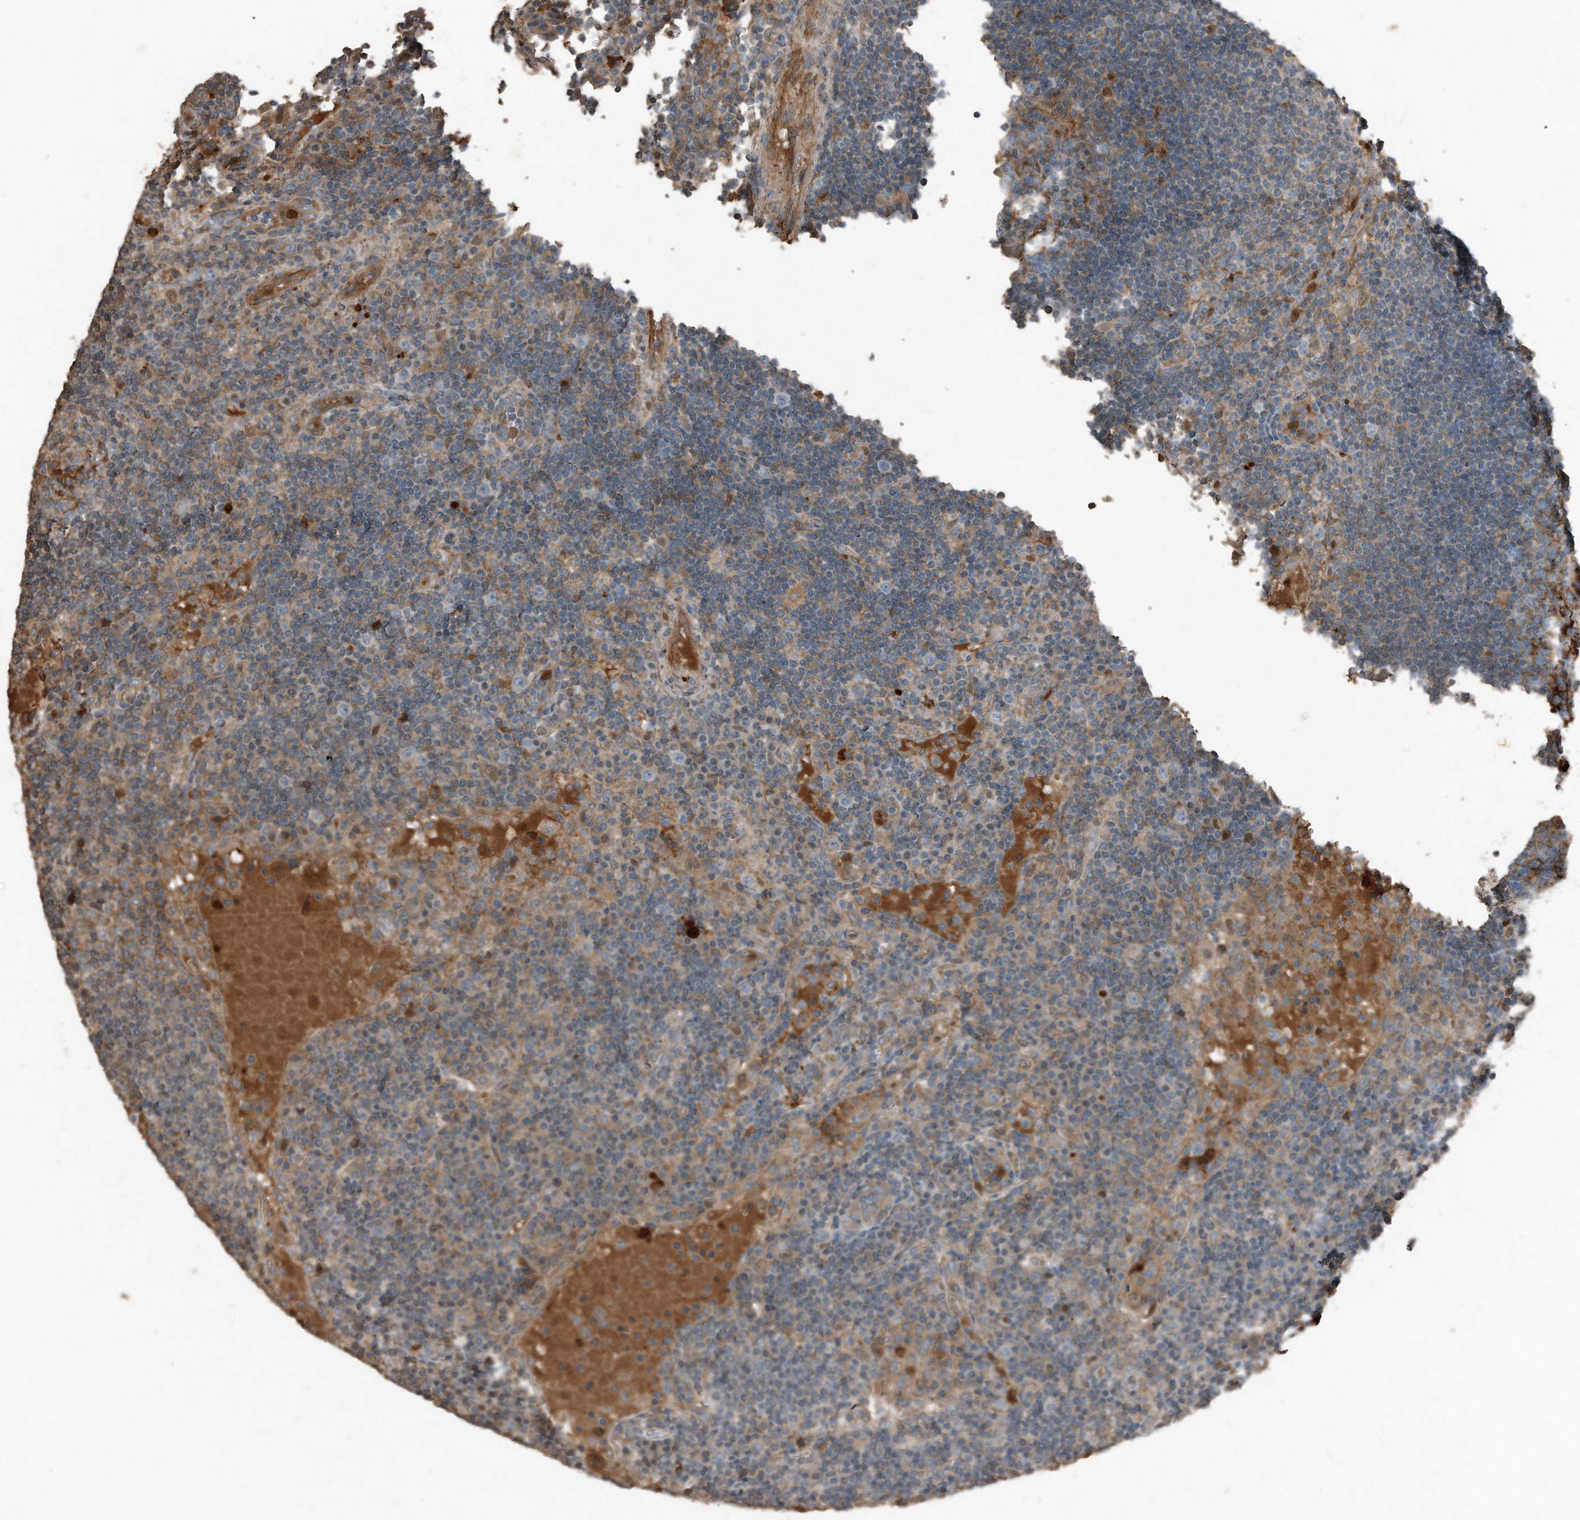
{"staining": {"intensity": "moderate", "quantity": "<25%", "location": "cytoplasmic/membranous"}, "tissue": "lymph node", "cell_type": "Germinal center cells", "image_type": "normal", "snomed": [{"axis": "morphology", "description": "Normal tissue, NOS"}, {"axis": "topography", "description": "Lymph node"}], "caption": "The photomicrograph displays immunohistochemical staining of normal lymph node. There is moderate cytoplasmic/membranous expression is seen in approximately <25% of germinal center cells.", "gene": "C9", "patient": {"sex": "female", "age": 53}}